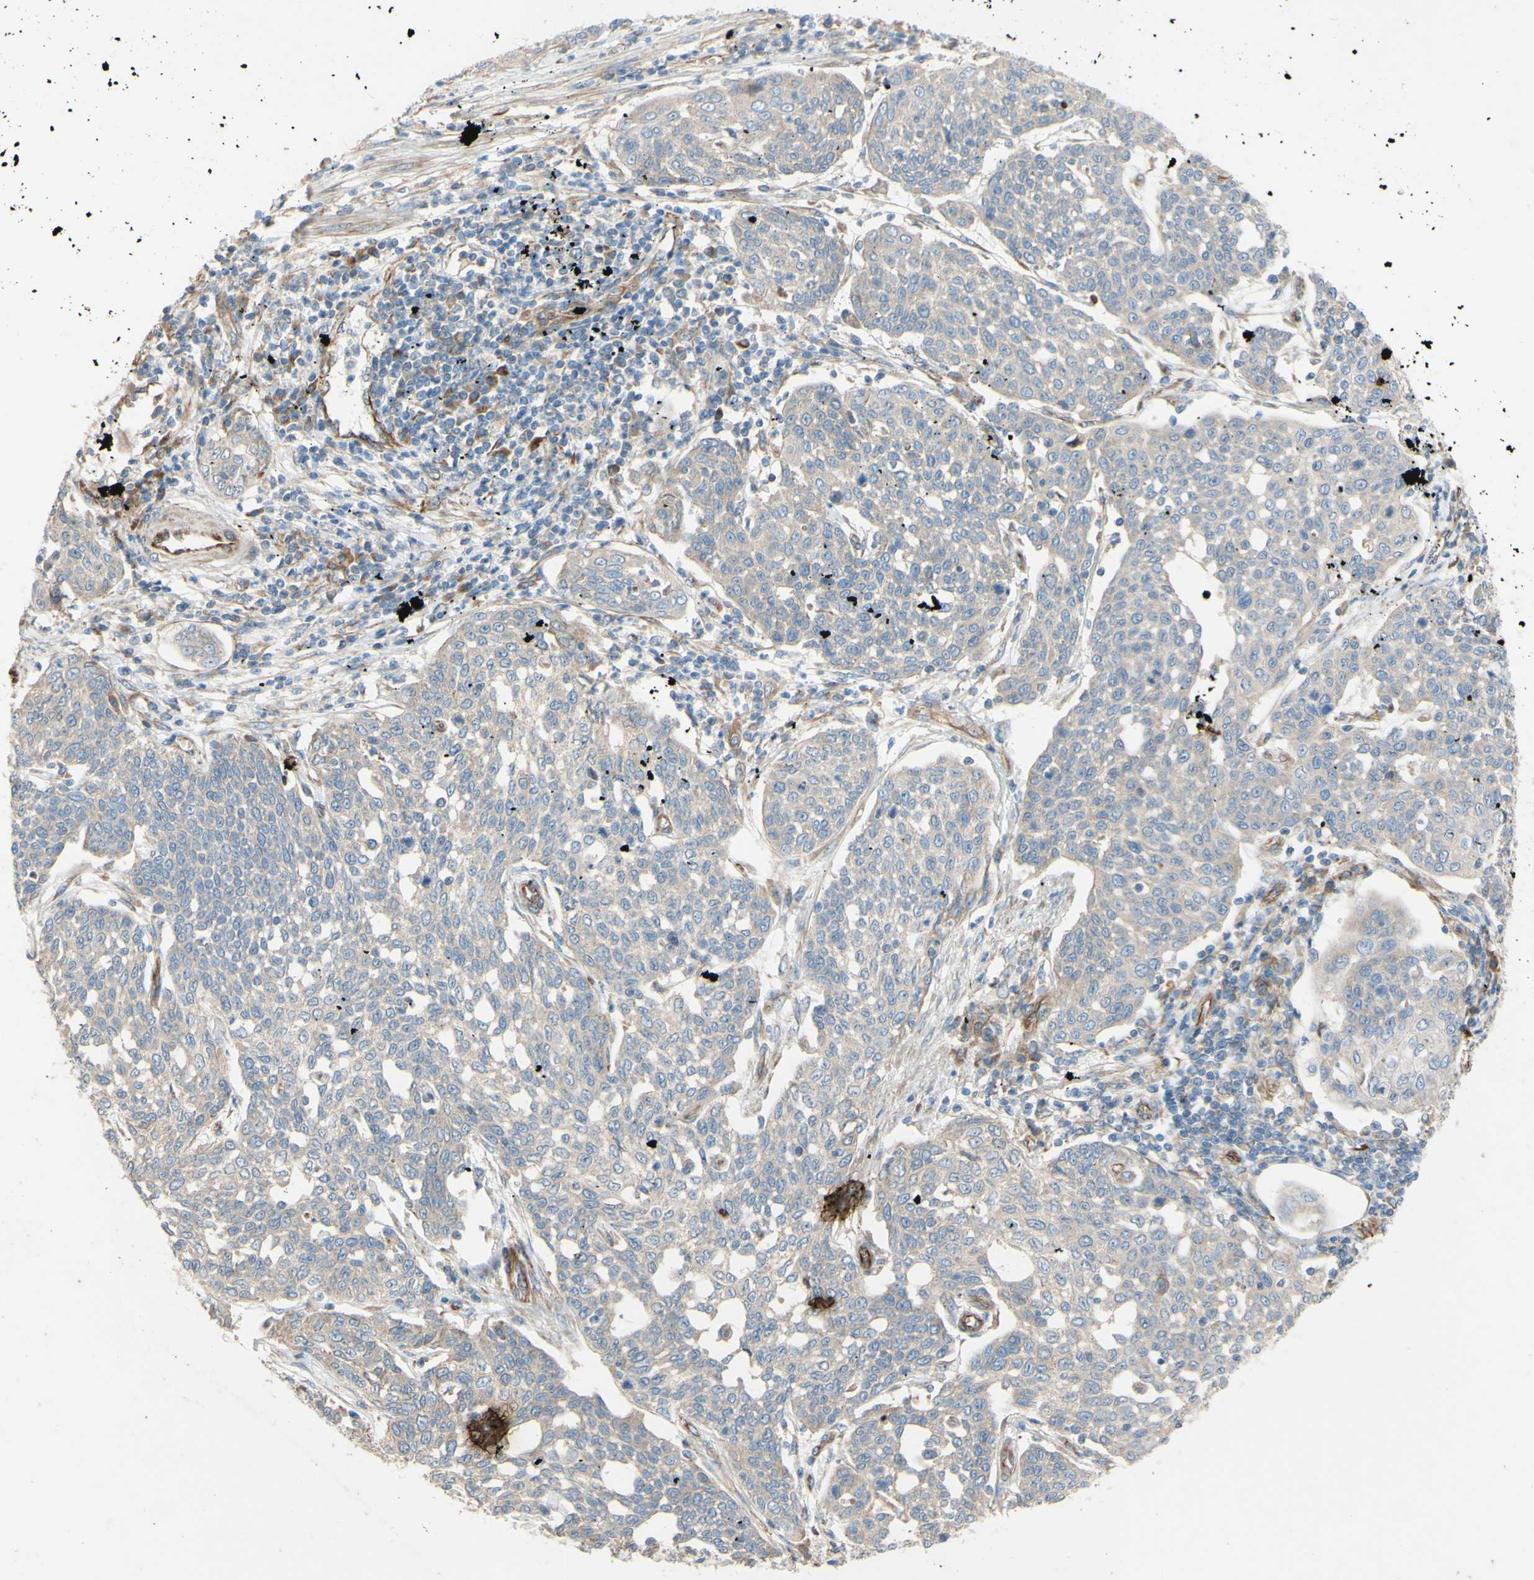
{"staining": {"intensity": "weak", "quantity": ">75%", "location": "cytoplasmic/membranous"}, "tissue": "cervical cancer", "cell_type": "Tumor cells", "image_type": "cancer", "snomed": [{"axis": "morphology", "description": "Squamous cell carcinoma, NOS"}, {"axis": "topography", "description": "Cervix"}], "caption": "This is an image of IHC staining of cervical cancer (squamous cell carcinoma), which shows weak positivity in the cytoplasmic/membranous of tumor cells.", "gene": "C1orf43", "patient": {"sex": "female", "age": 34}}